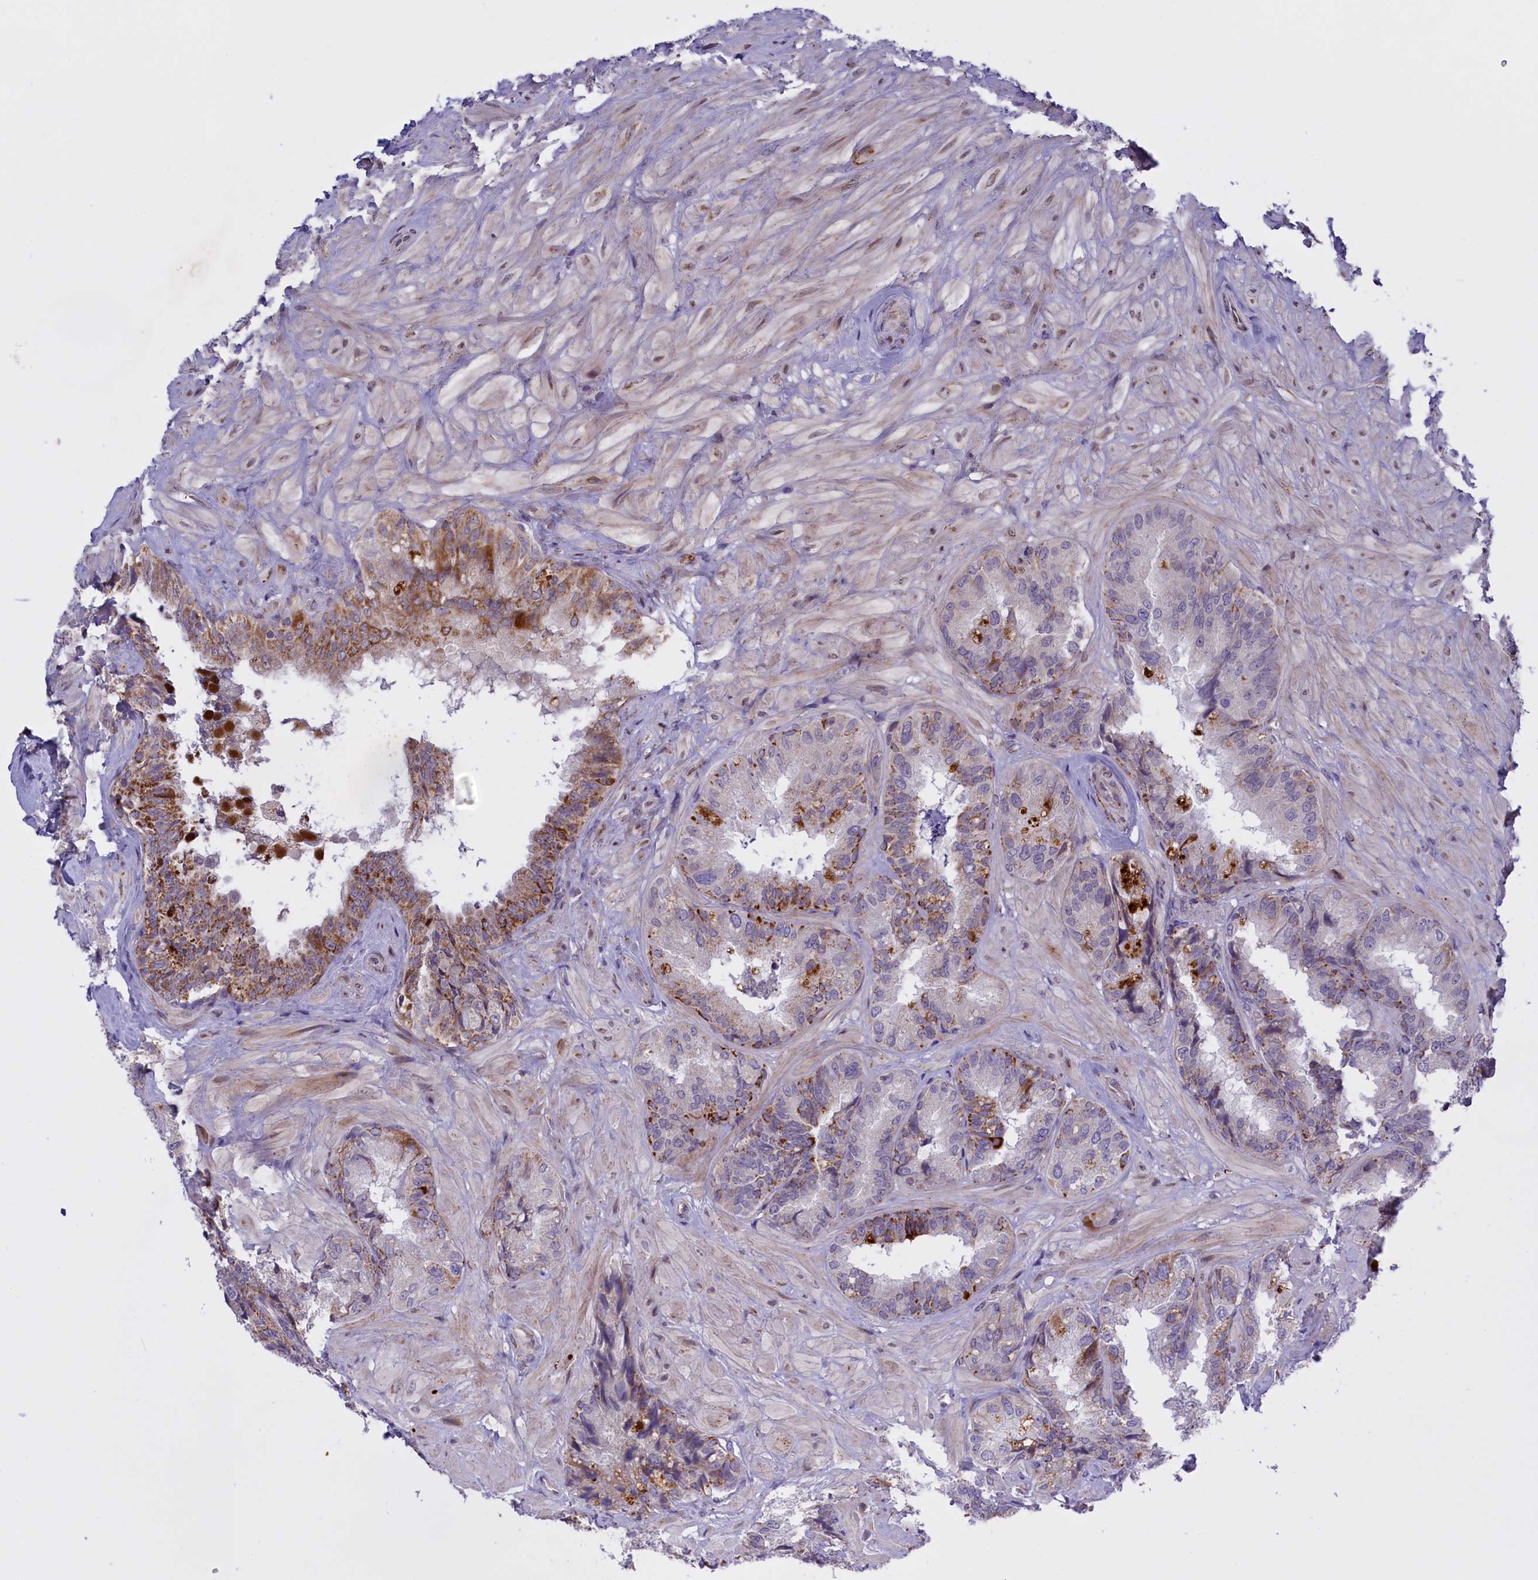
{"staining": {"intensity": "moderate", "quantity": "<25%", "location": "cytoplasmic/membranous"}, "tissue": "seminal vesicle", "cell_type": "Glandular cells", "image_type": "normal", "snomed": [{"axis": "morphology", "description": "Normal tissue, NOS"}, {"axis": "topography", "description": "Prostate and seminal vesicle, NOS"}, {"axis": "topography", "description": "Prostate"}, {"axis": "topography", "description": "Seminal veicle"}], "caption": "The micrograph displays staining of benign seminal vesicle, revealing moderate cytoplasmic/membranous protein expression (brown color) within glandular cells.", "gene": "FAM149B1", "patient": {"sex": "male", "age": 67}}